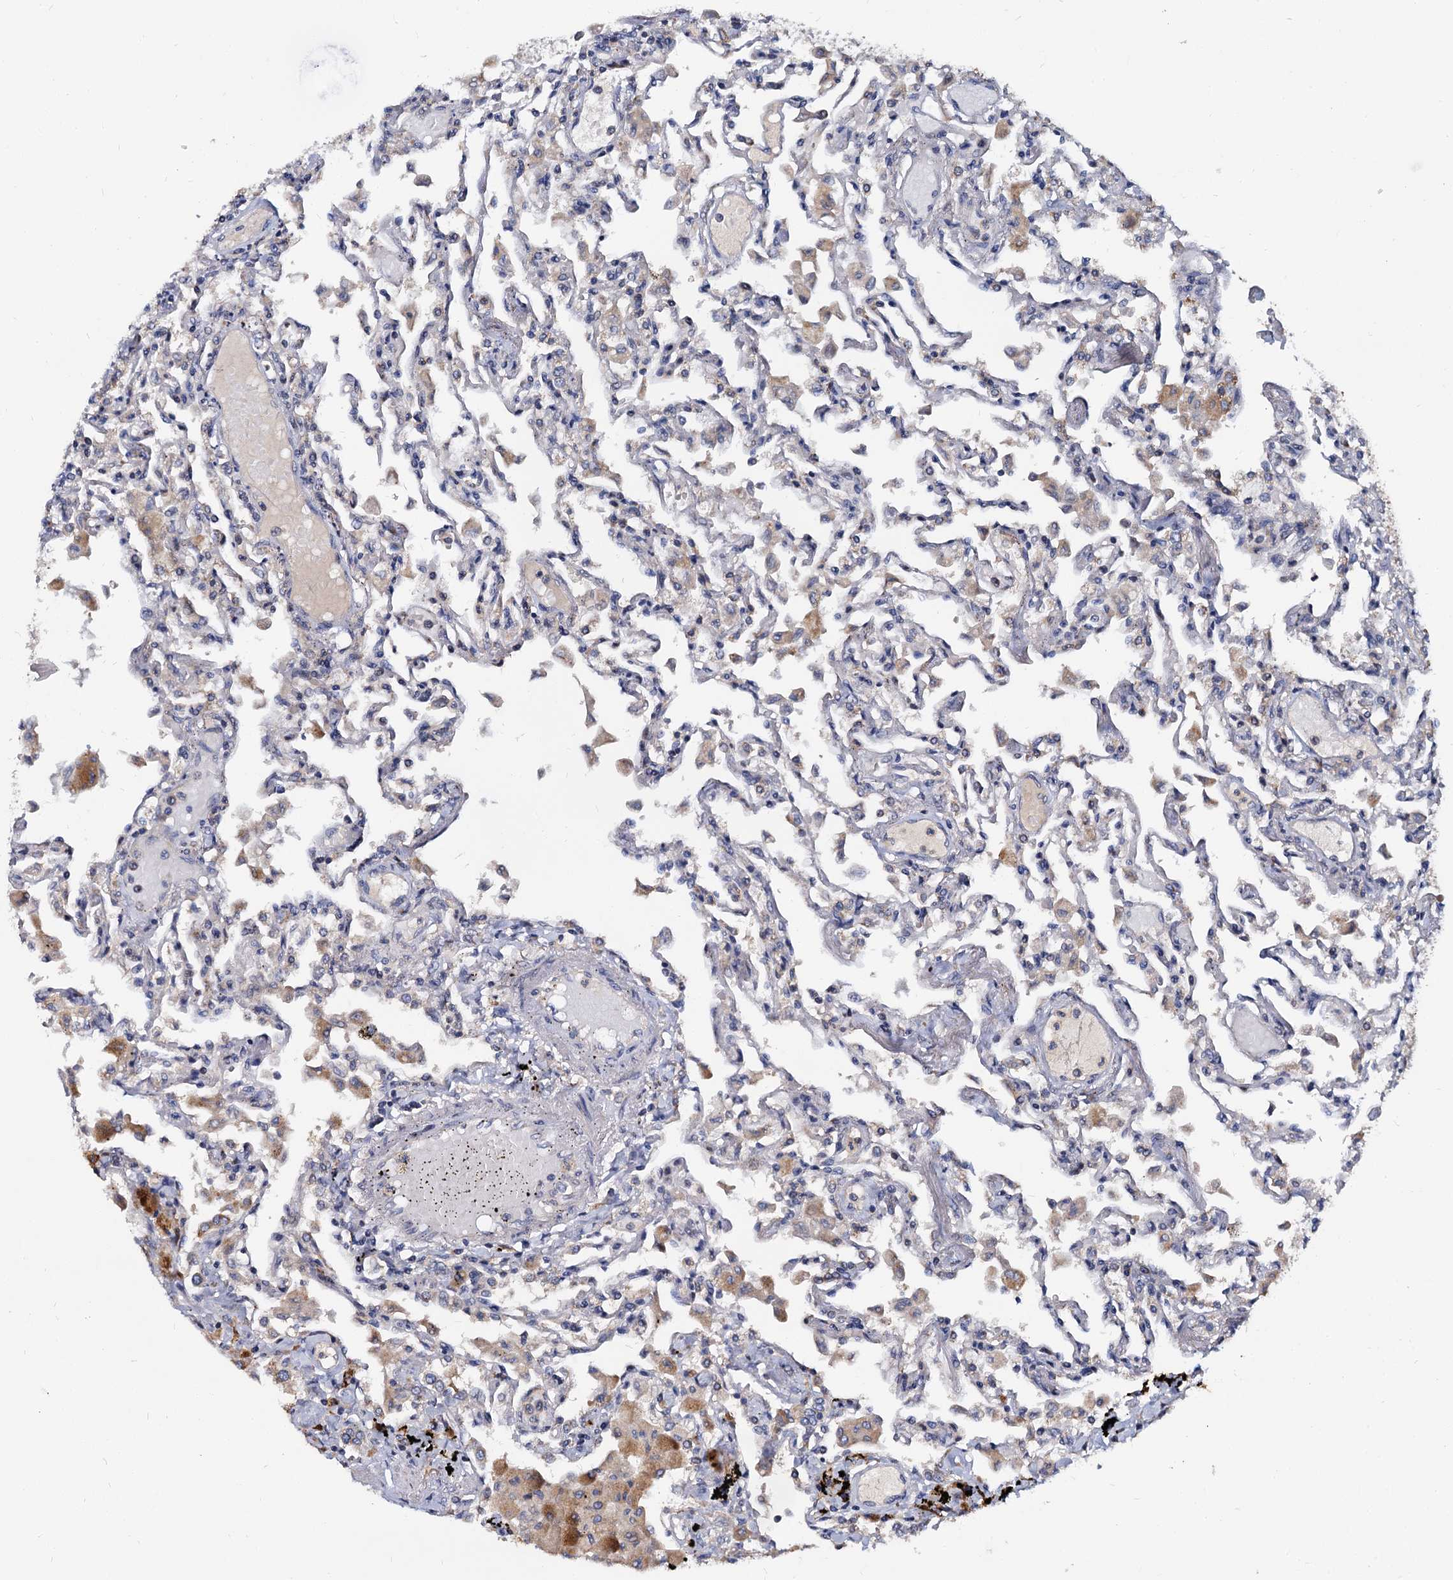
{"staining": {"intensity": "negative", "quantity": "none", "location": "none"}, "tissue": "lung", "cell_type": "Alveolar cells", "image_type": "normal", "snomed": [{"axis": "morphology", "description": "Normal tissue, NOS"}, {"axis": "topography", "description": "Bronchus"}, {"axis": "topography", "description": "Lung"}], "caption": "Protein analysis of normal lung demonstrates no significant staining in alveolar cells. (Immunohistochemistry, brightfield microscopy, high magnification).", "gene": "WWC3", "patient": {"sex": "female", "age": 49}}